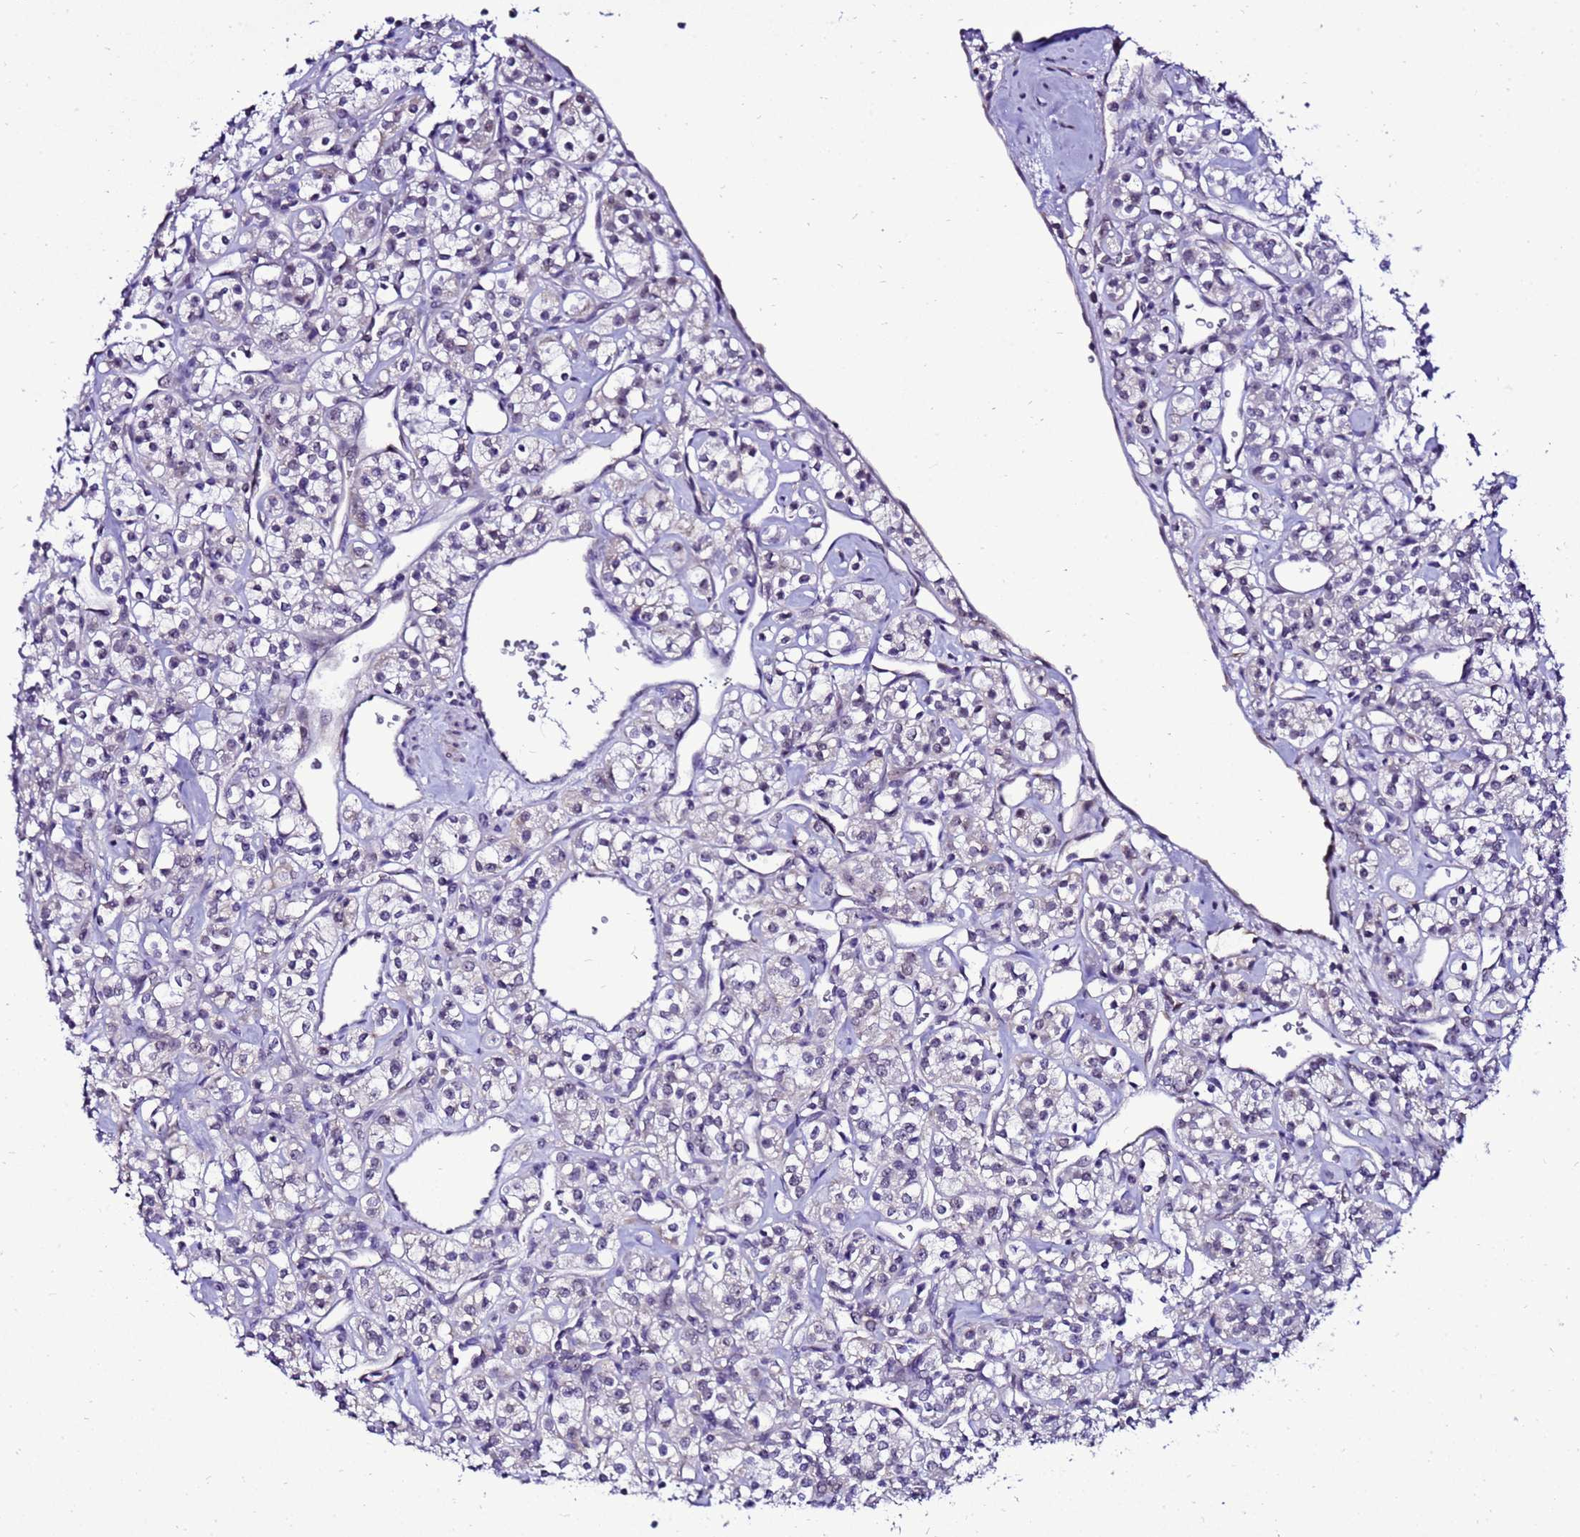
{"staining": {"intensity": "negative", "quantity": "none", "location": "none"}, "tissue": "renal cancer", "cell_type": "Tumor cells", "image_type": "cancer", "snomed": [{"axis": "morphology", "description": "Adenocarcinoma, NOS"}, {"axis": "topography", "description": "Kidney"}], "caption": "This micrograph is of renal adenocarcinoma stained with IHC to label a protein in brown with the nuclei are counter-stained blue. There is no expression in tumor cells.", "gene": "C19orf47", "patient": {"sex": "male", "age": 77}}